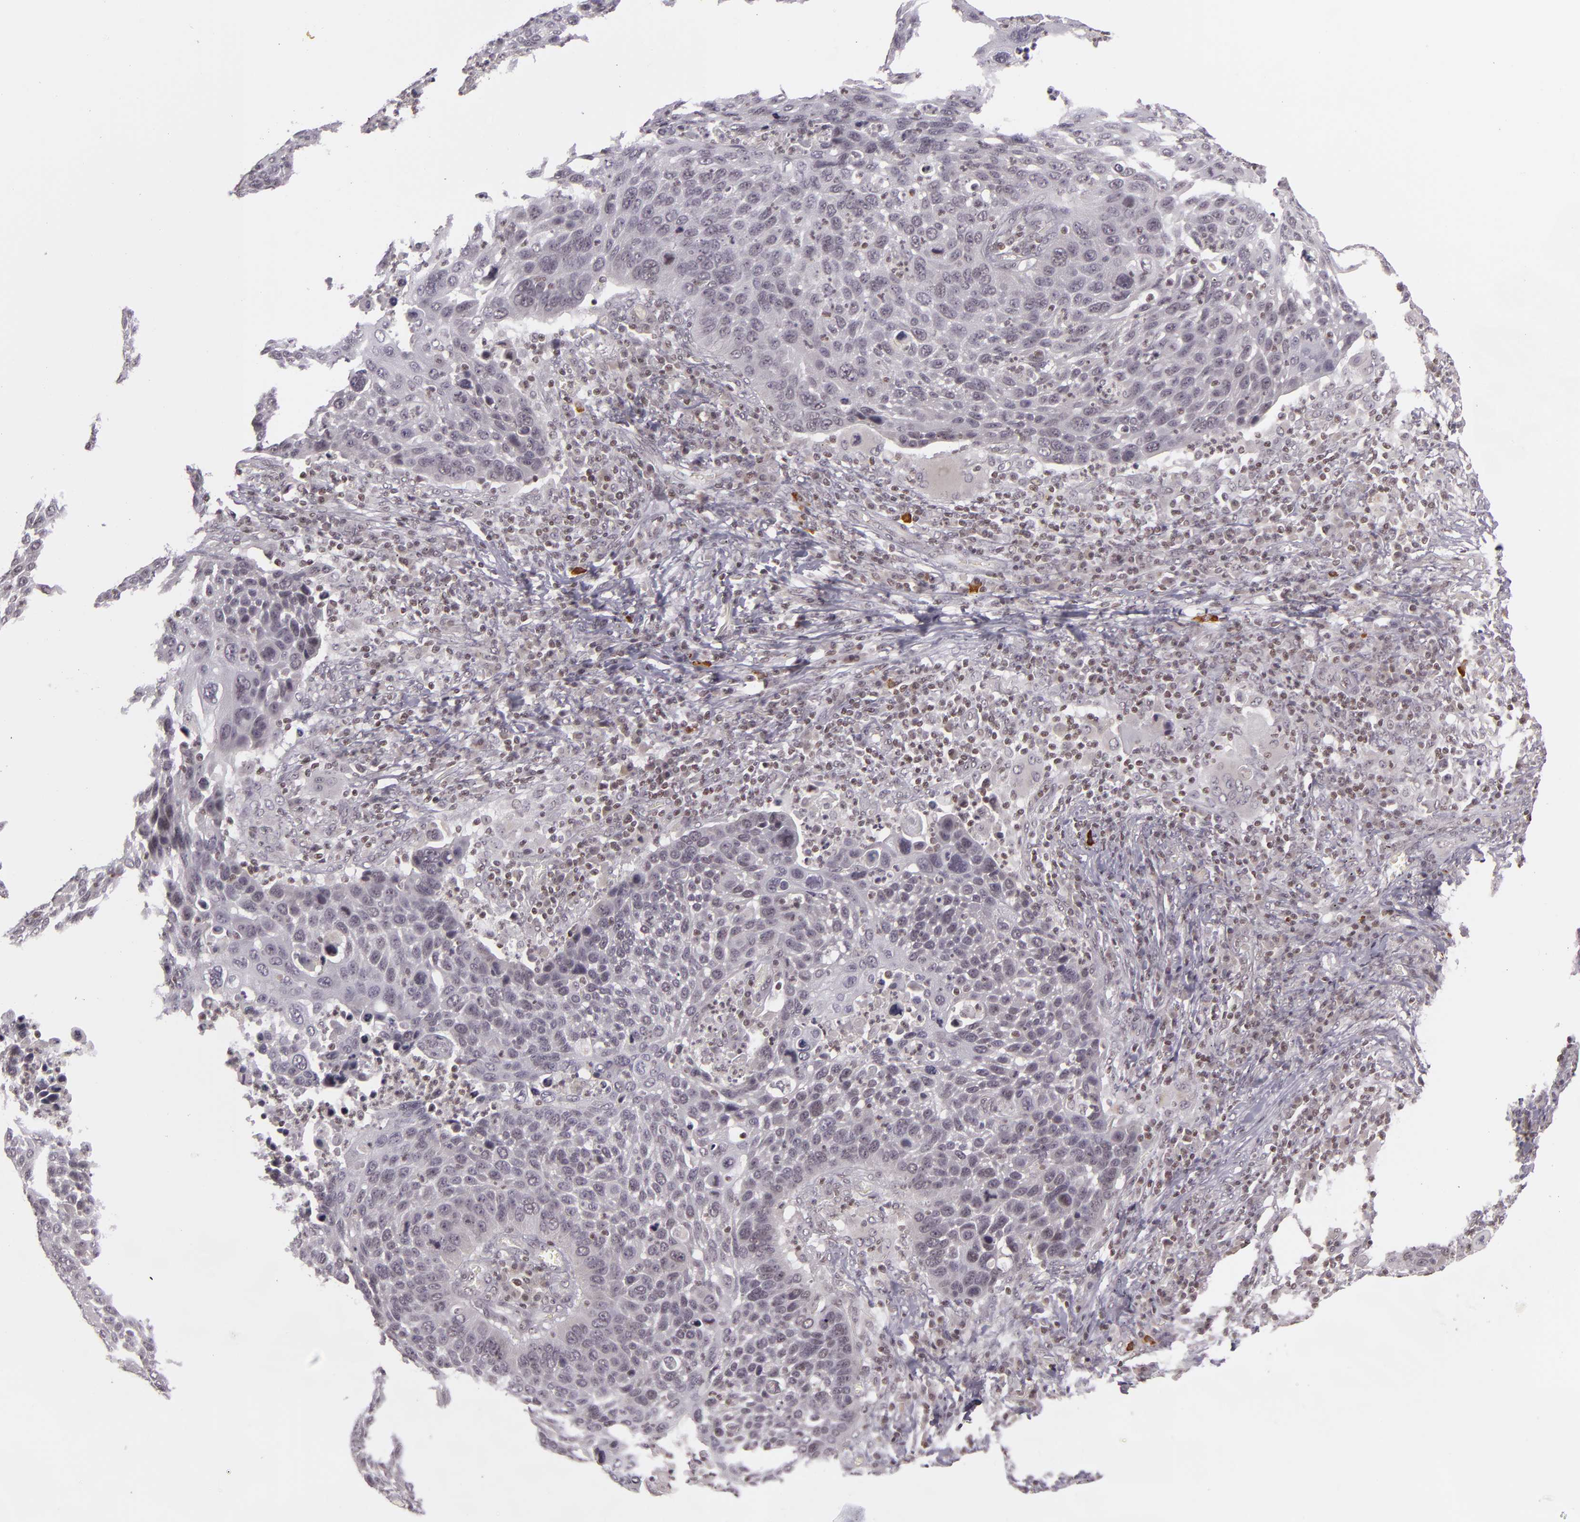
{"staining": {"intensity": "negative", "quantity": "none", "location": "none"}, "tissue": "lung cancer", "cell_type": "Tumor cells", "image_type": "cancer", "snomed": [{"axis": "morphology", "description": "Squamous cell carcinoma, NOS"}, {"axis": "topography", "description": "Lung"}], "caption": "A high-resolution micrograph shows immunohistochemistry staining of lung cancer (squamous cell carcinoma), which shows no significant staining in tumor cells. Nuclei are stained in blue.", "gene": "ZFX", "patient": {"sex": "male", "age": 68}}